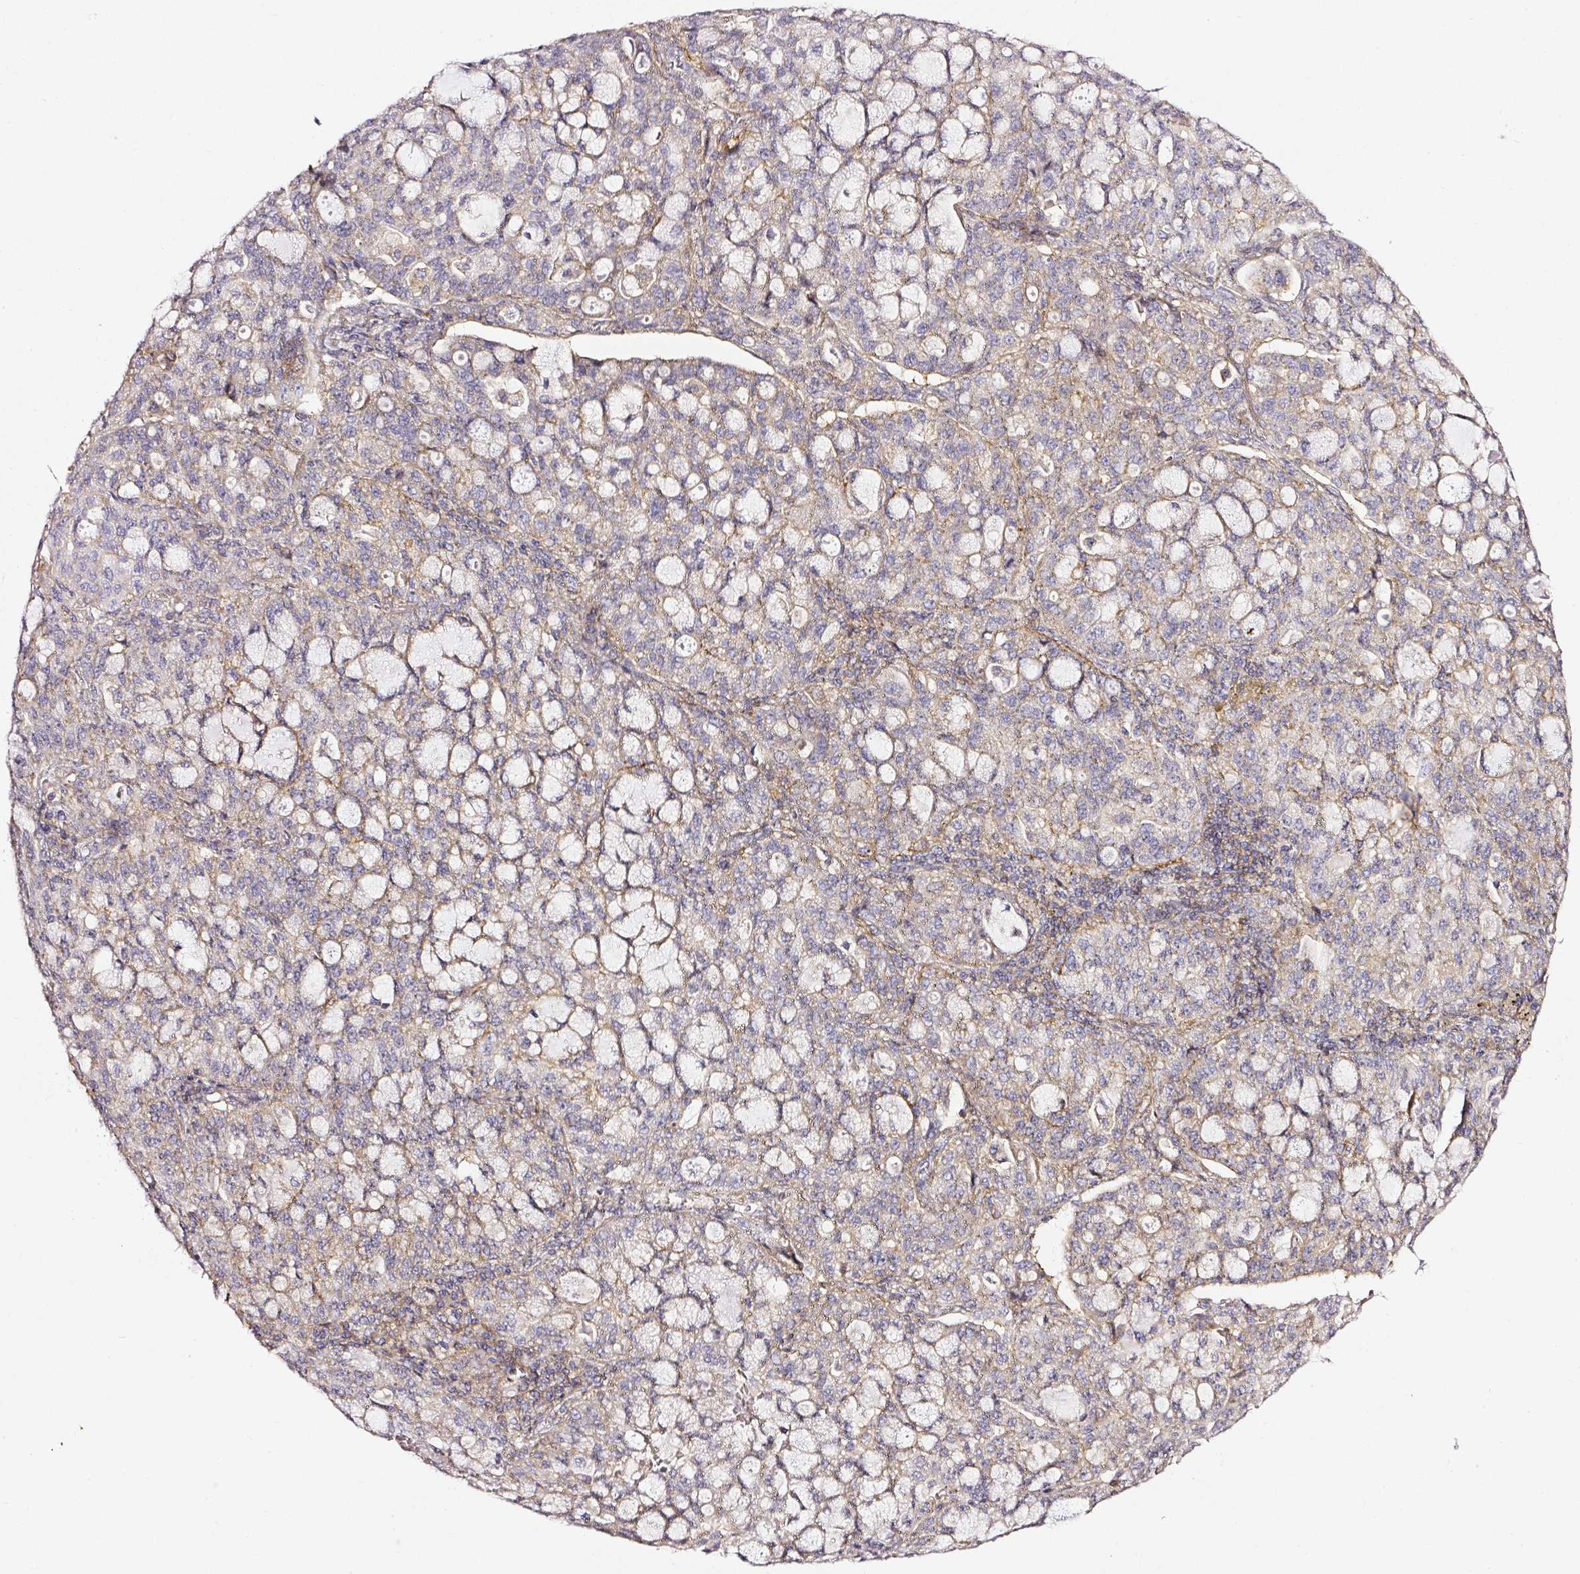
{"staining": {"intensity": "weak", "quantity": "<25%", "location": "cytoplasmic/membranous"}, "tissue": "lung cancer", "cell_type": "Tumor cells", "image_type": "cancer", "snomed": [{"axis": "morphology", "description": "Adenocarcinoma, NOS"}, {"axis": "topography", "description": "Lung"}], "caption": "Immunohistochemical staining of lung adenocarcinoma displays no significant expression in tumor cells.", "gene": "CD47", "patient": {"sex": "female", "age": 44}}